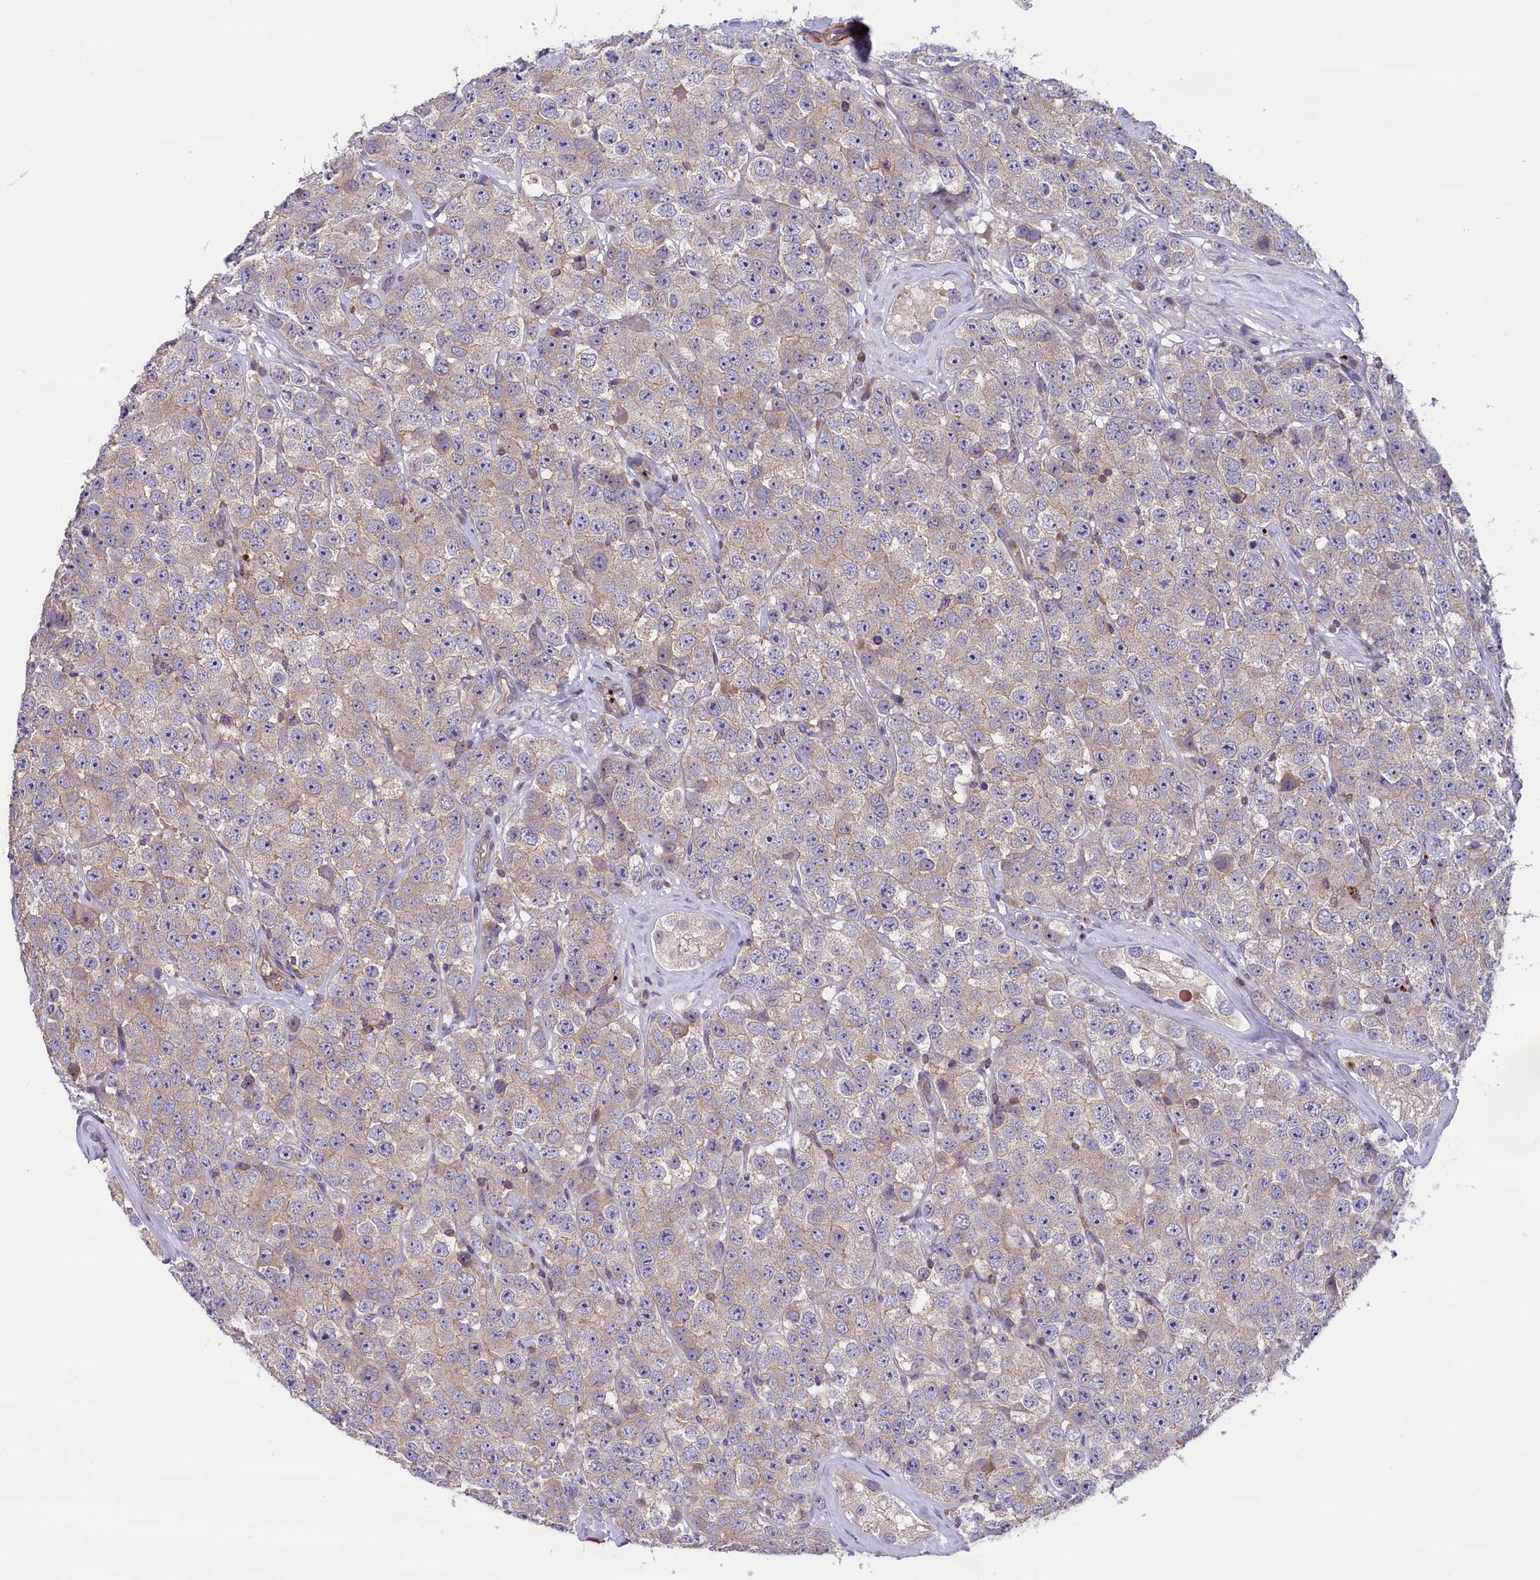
{"staining": {"intensity": "weak", "quantity": ">75%", "location": "cytoplasmic/membranous"}, "tissue": "testis cancer", "cell_type": "Tumor cells", "image_type": "cancer", "snomed": [{"axis": "morphology", "description": "Seminoma, NOS"}, {"axis": "topography", "description": "Testis"}], "caption": "Human testis cancer stained with a protein marker displays weak staining in tumor cells.", "gene": "HEATR3", "patient": {"sex": "male", "age": 28}}